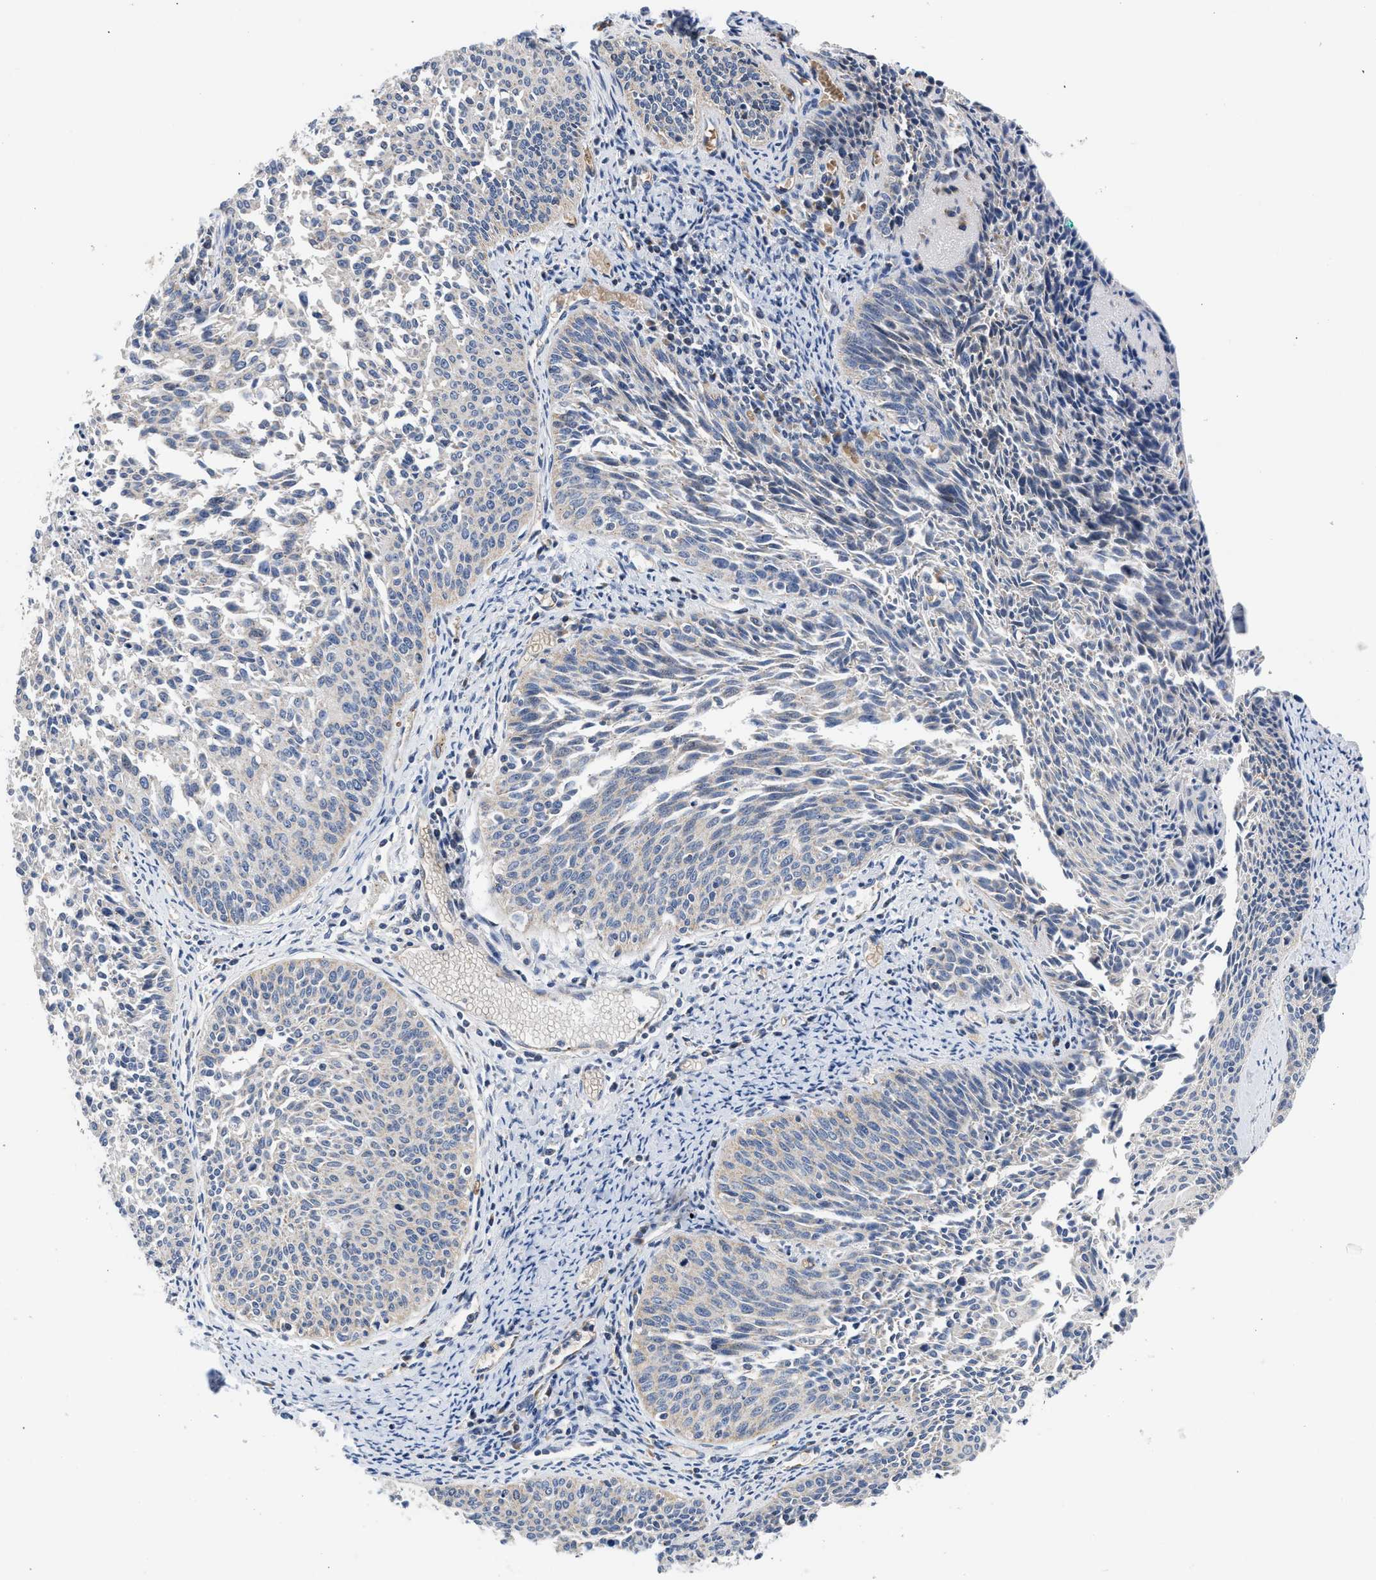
{"staining": {"intensity": "weak", "quantity": "<25%", "location": "cytoplasmic/membranous"}, "tissue": "cervical cancer", "cell_type": "Tumor cells", "image_type": "cancer", "snomed": [{"axis": "morphology", "description": "Squamous cell carcinoma, NOS"}, {"axis": "topography", "description": "Cervix"}], "caption": "A micrograph of cervical cancer (squamous cell carcinoma) stained for a protein demonstrates no brown staining in tumor cells.", "gene": "PIM1", "patient": {"sex": "female", "age": 55}}